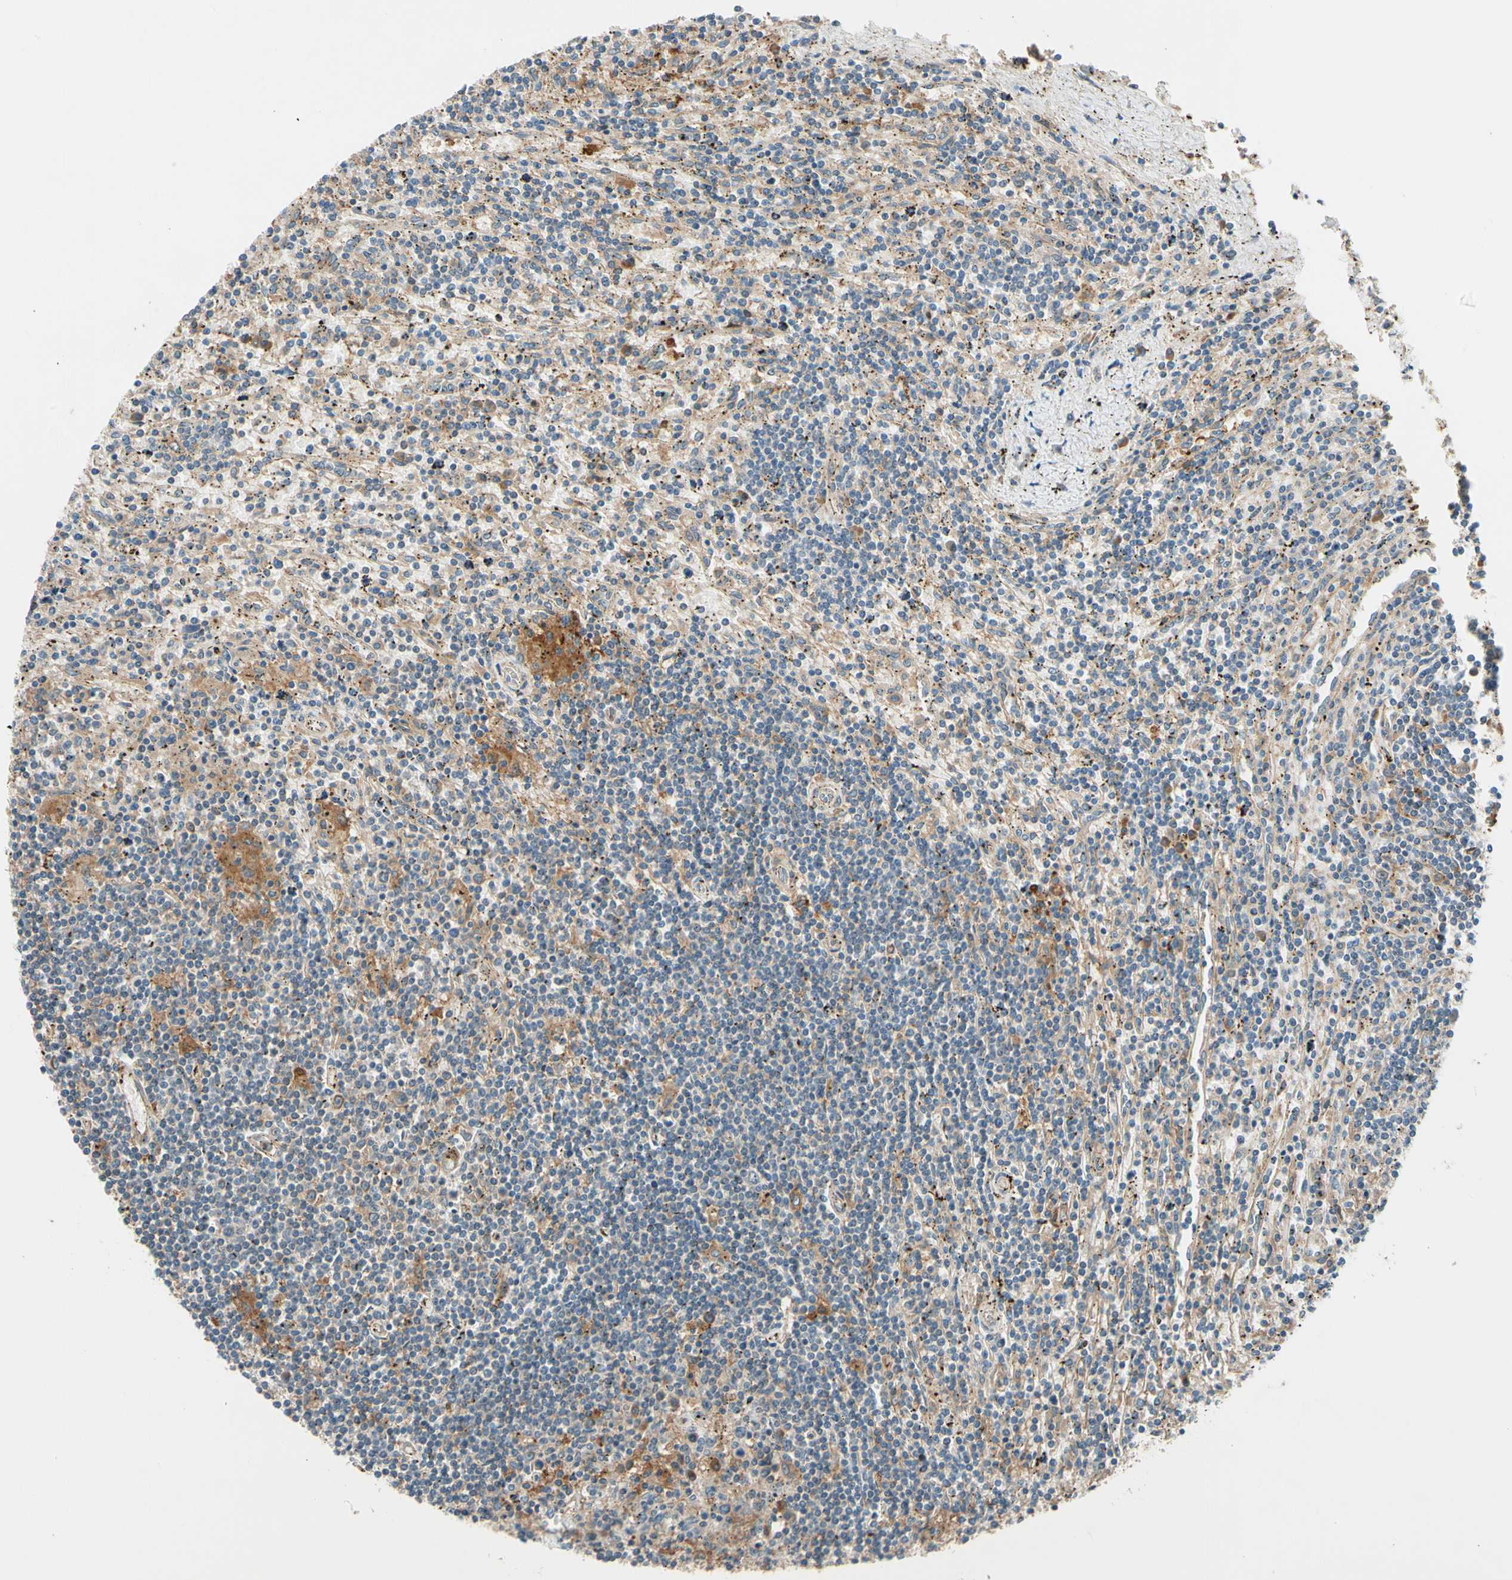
{"staining": {"intensity": "negative", "quantity": "none", "location": "none"}, "tissue": "lymphoma", "cell_type": "Tumor cells", "image_type": "cancer", "snomed": [{"axis": "morphology", "description": "Malignant lymphoma, non-Hodgkin's type, Low grade"}, {"axis": "topography", "description": "Spleen"}], "caption": "Immunohistochemistry (IHC) of low-grade malignant lymphoma, non-Hodgkin's type displays no staining in tumor cells. (DAB immunohistochemistry with hematoxylin counter stain).", "gene": "PHYH", "patient": {"sex": "male", "age": 76}}